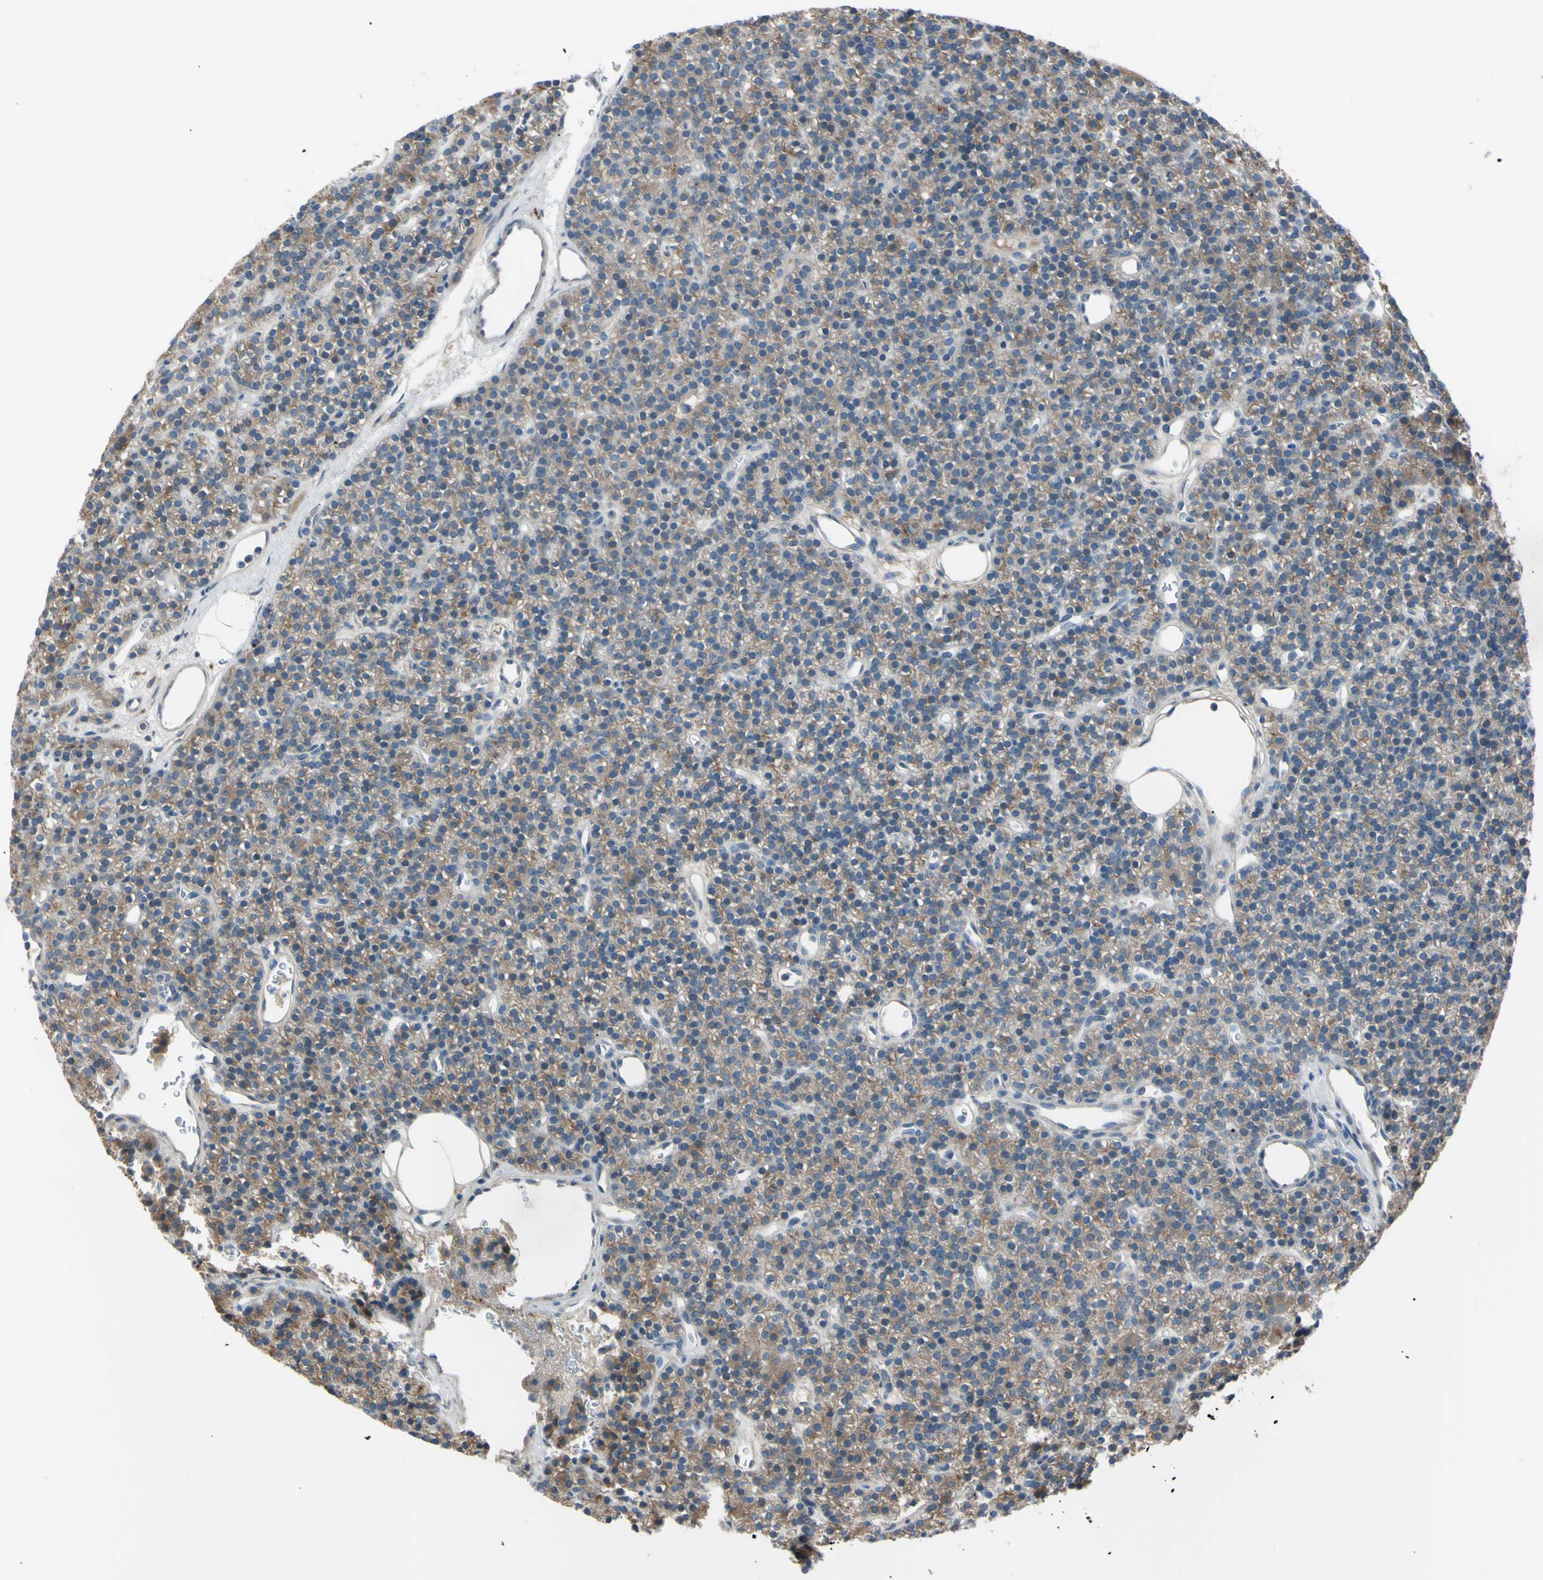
{"staining": {"intensity": "weak", "quantity": ">75%", "location": "cytoplasmic/membranous"}, "tissue": "parathyroid gland", "cell_type": "Glandular cells", "image_type": "normal", "snomed": [{"axis": "morphology", "description": "Normal tissue, NOS"}, {"axis": "morphology", "description": "Hyperplasia, NOS"}, {"axis": "topography", "description": "Parathyroid gland"}], "caption": "Immunohistochemical staining of benign parathyroid gland displays weak cytoplasmic/membranous protein staining in about >75% of glandular cells. Using DAB (3,3'-diaminobenzidine) (brown) and hematoxylin (blue) stains, captured at high magnification using brightfield microscopy.", "gene": "ATRN", "patient": {"sex": "male", "age": 44}}